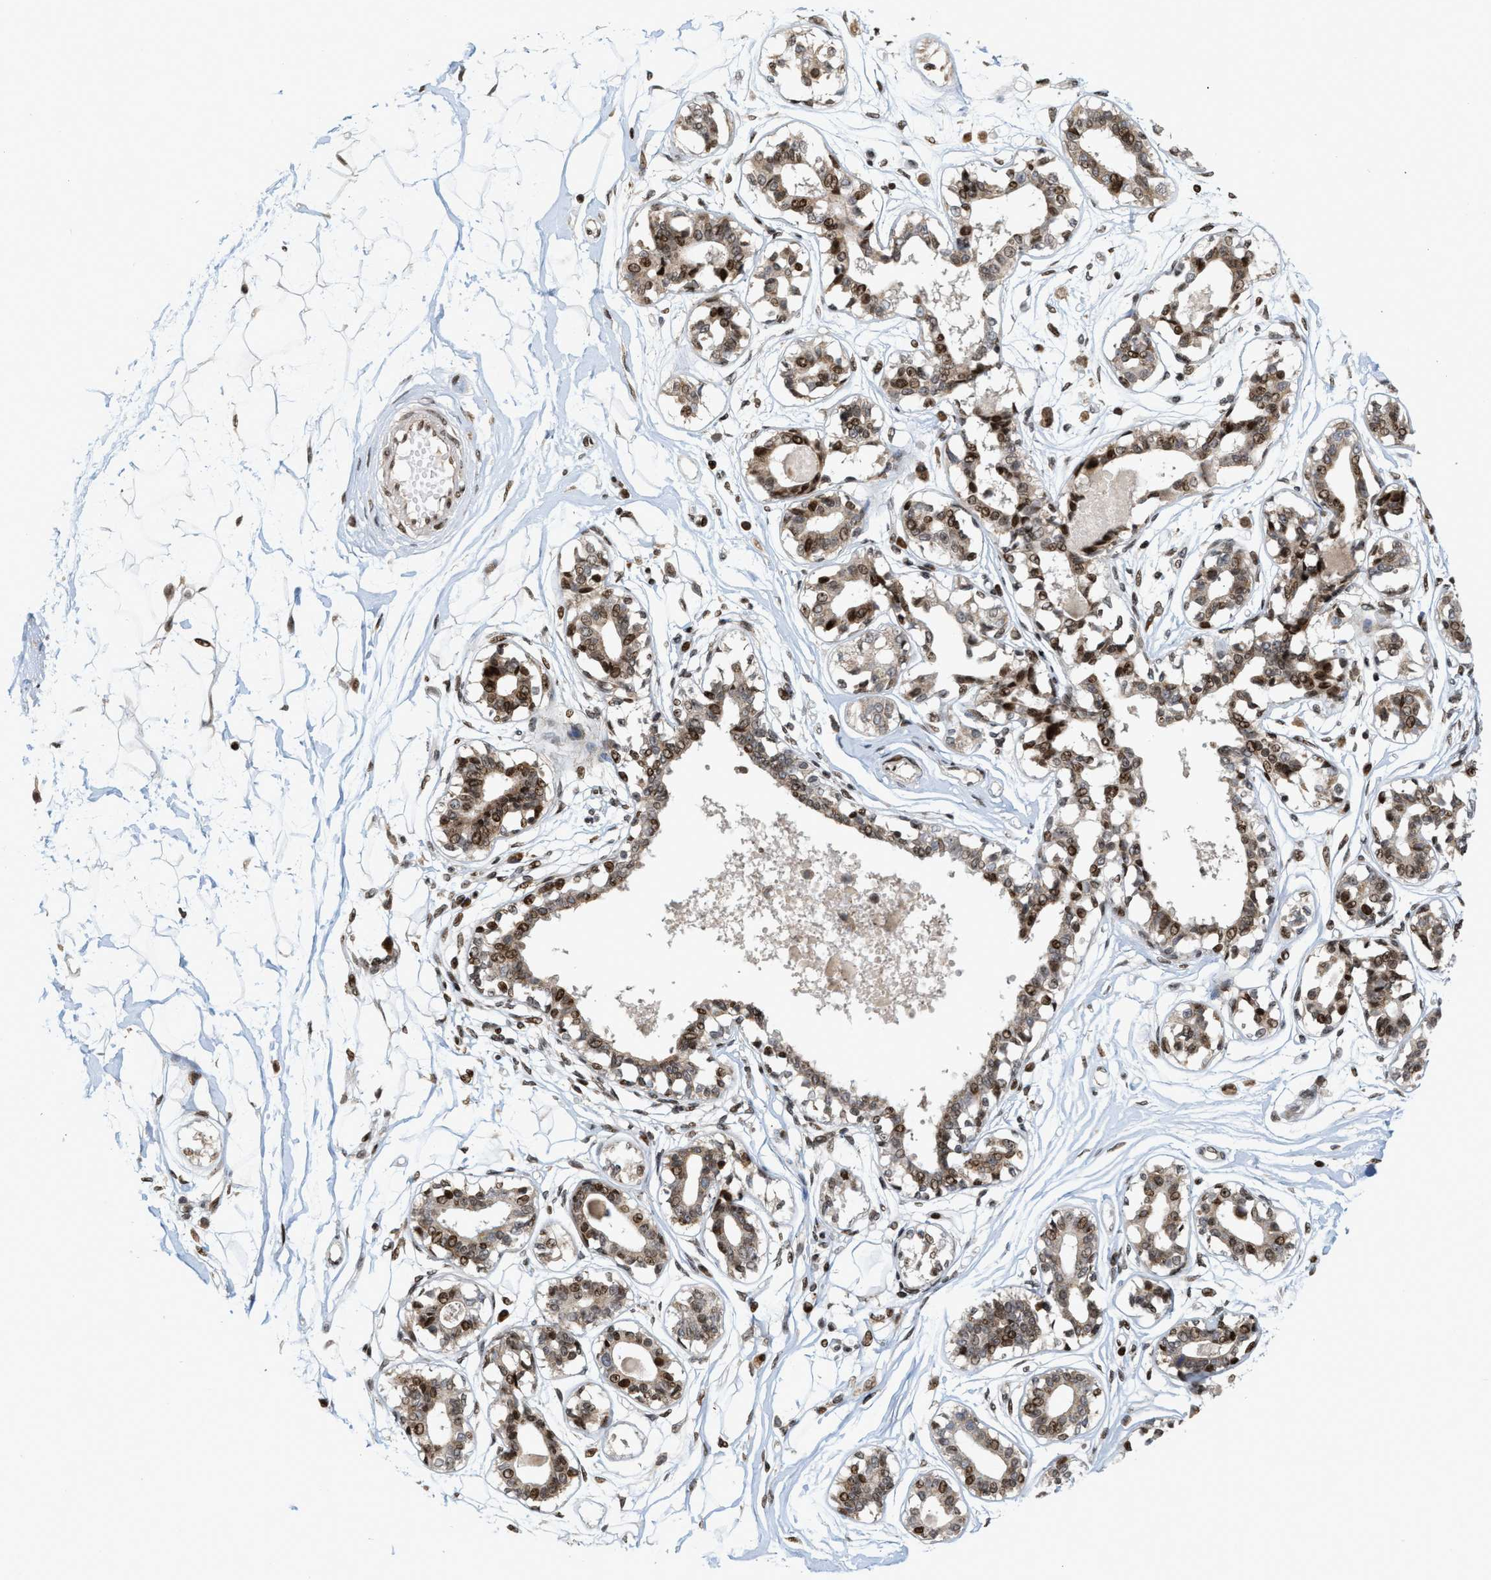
{"staining": {"intensity": "moderate", "quantity": ">75%", "location": "nuclear"}, "tissue": "breast", "cell_type": "Adipocytes", "image_type": "normal", "snomed": [{"axis": "morphology", "description": "Normal tissue, NOS"}, {"axis": "topography", "description": "Breast"}], "caption": "Unremarkable breast was stained to show a protein in brown. There is medium levels of moderate nuclear staining in about >75% of adipocytes. (IHC, brightfield microscopy, high magnification).", "gene": "PDZD2", "patient": {"sex": "female", "age": 45}}